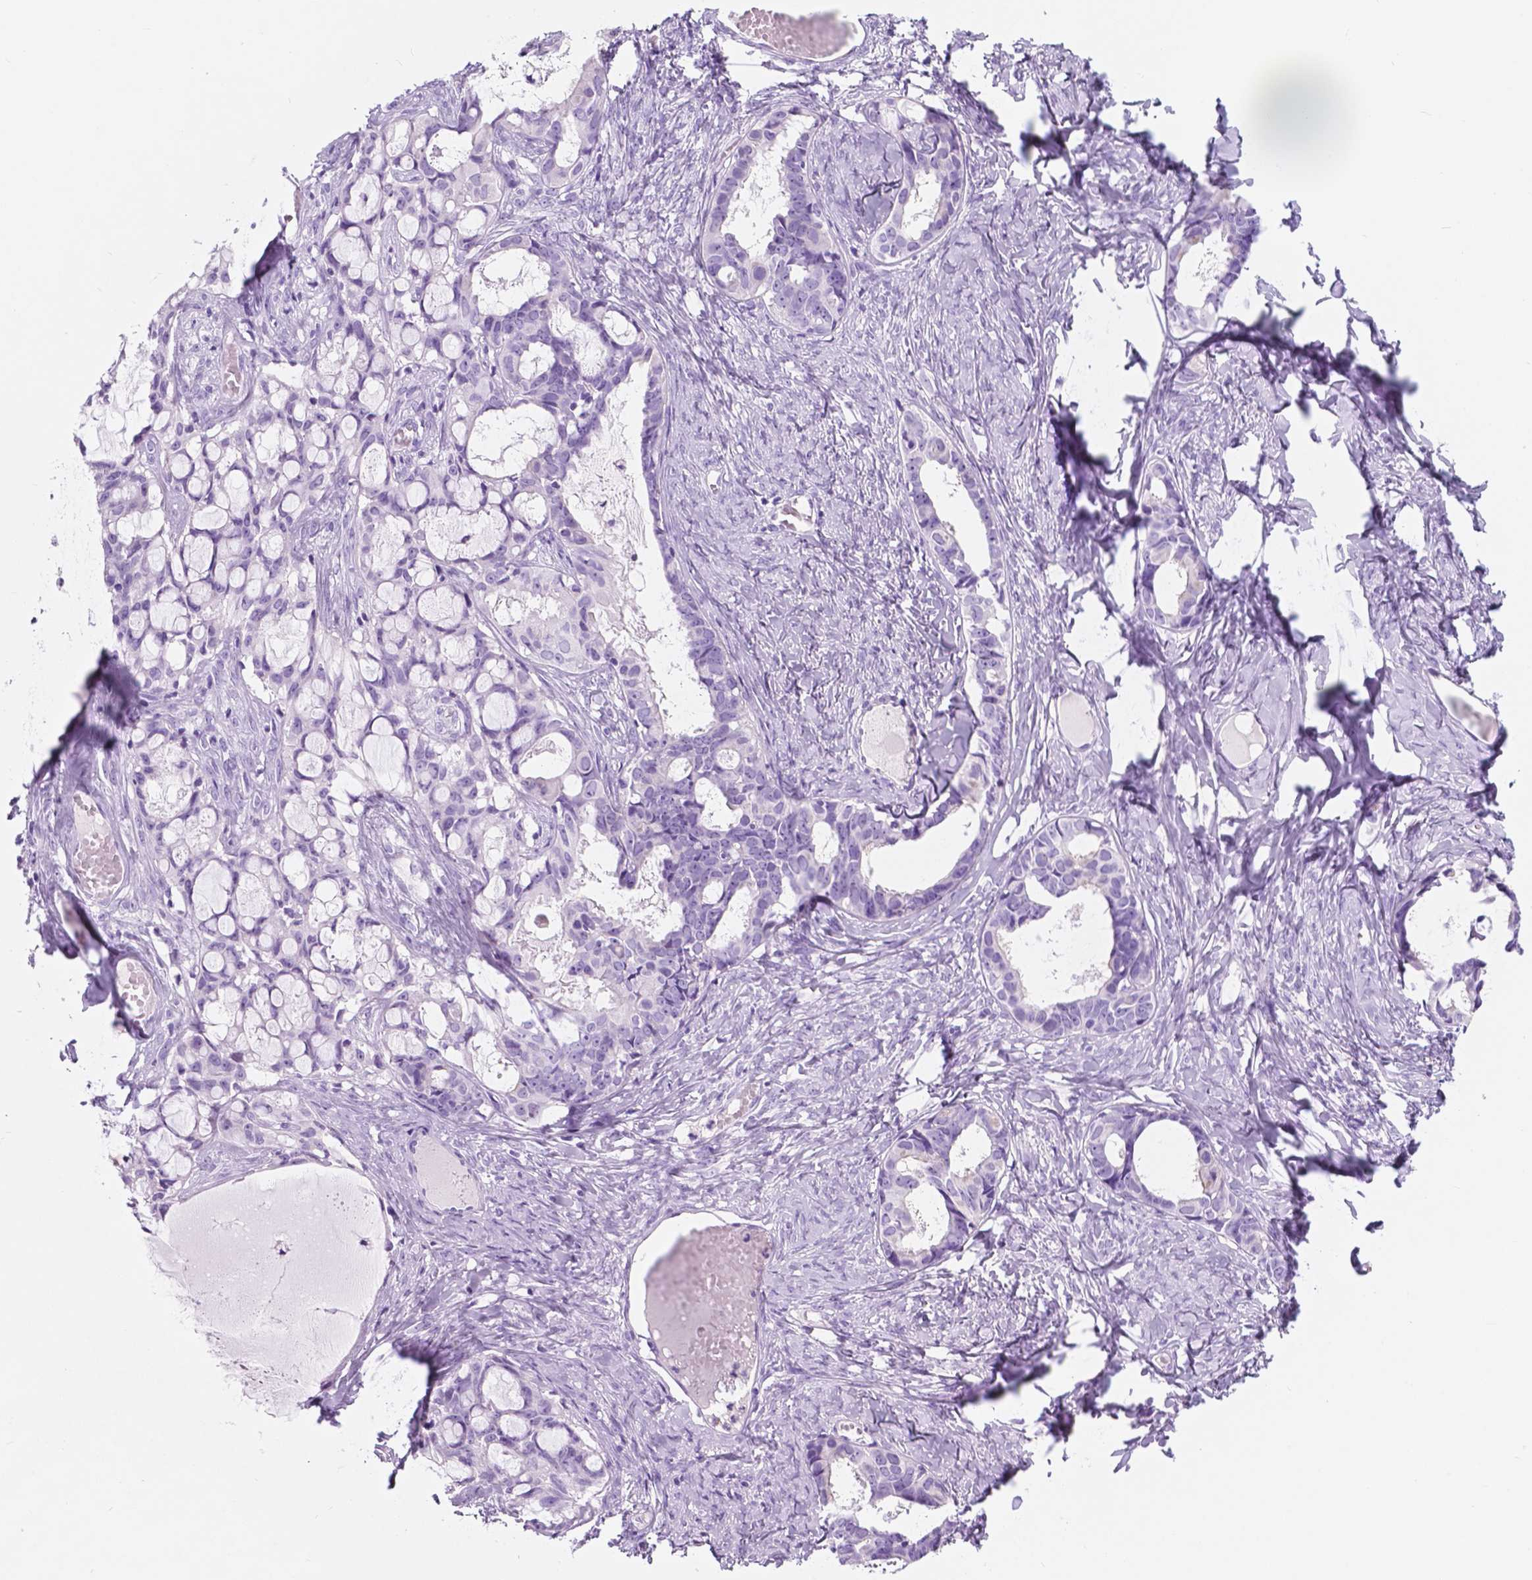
{"staining": {"intensity": "negative", "quantity": "none", "location": "none"}, "tissue": "ovarian cancer", "cell_type": "Tumor cells", "image_type": "cancer", "snomed": [{"axis": "morphology", "description": "Cystadenocarcinoma, serous, NOS"}, {"axis": "topography", "description": "Ovary"}], "caption": "Serous cystadenocarcinoma (ovarian) was stained to show a protein in brown. There is no significant expression in tumor cells.", "gene": "CUZD1", "patient": {"sex": "female", "age": 69}}